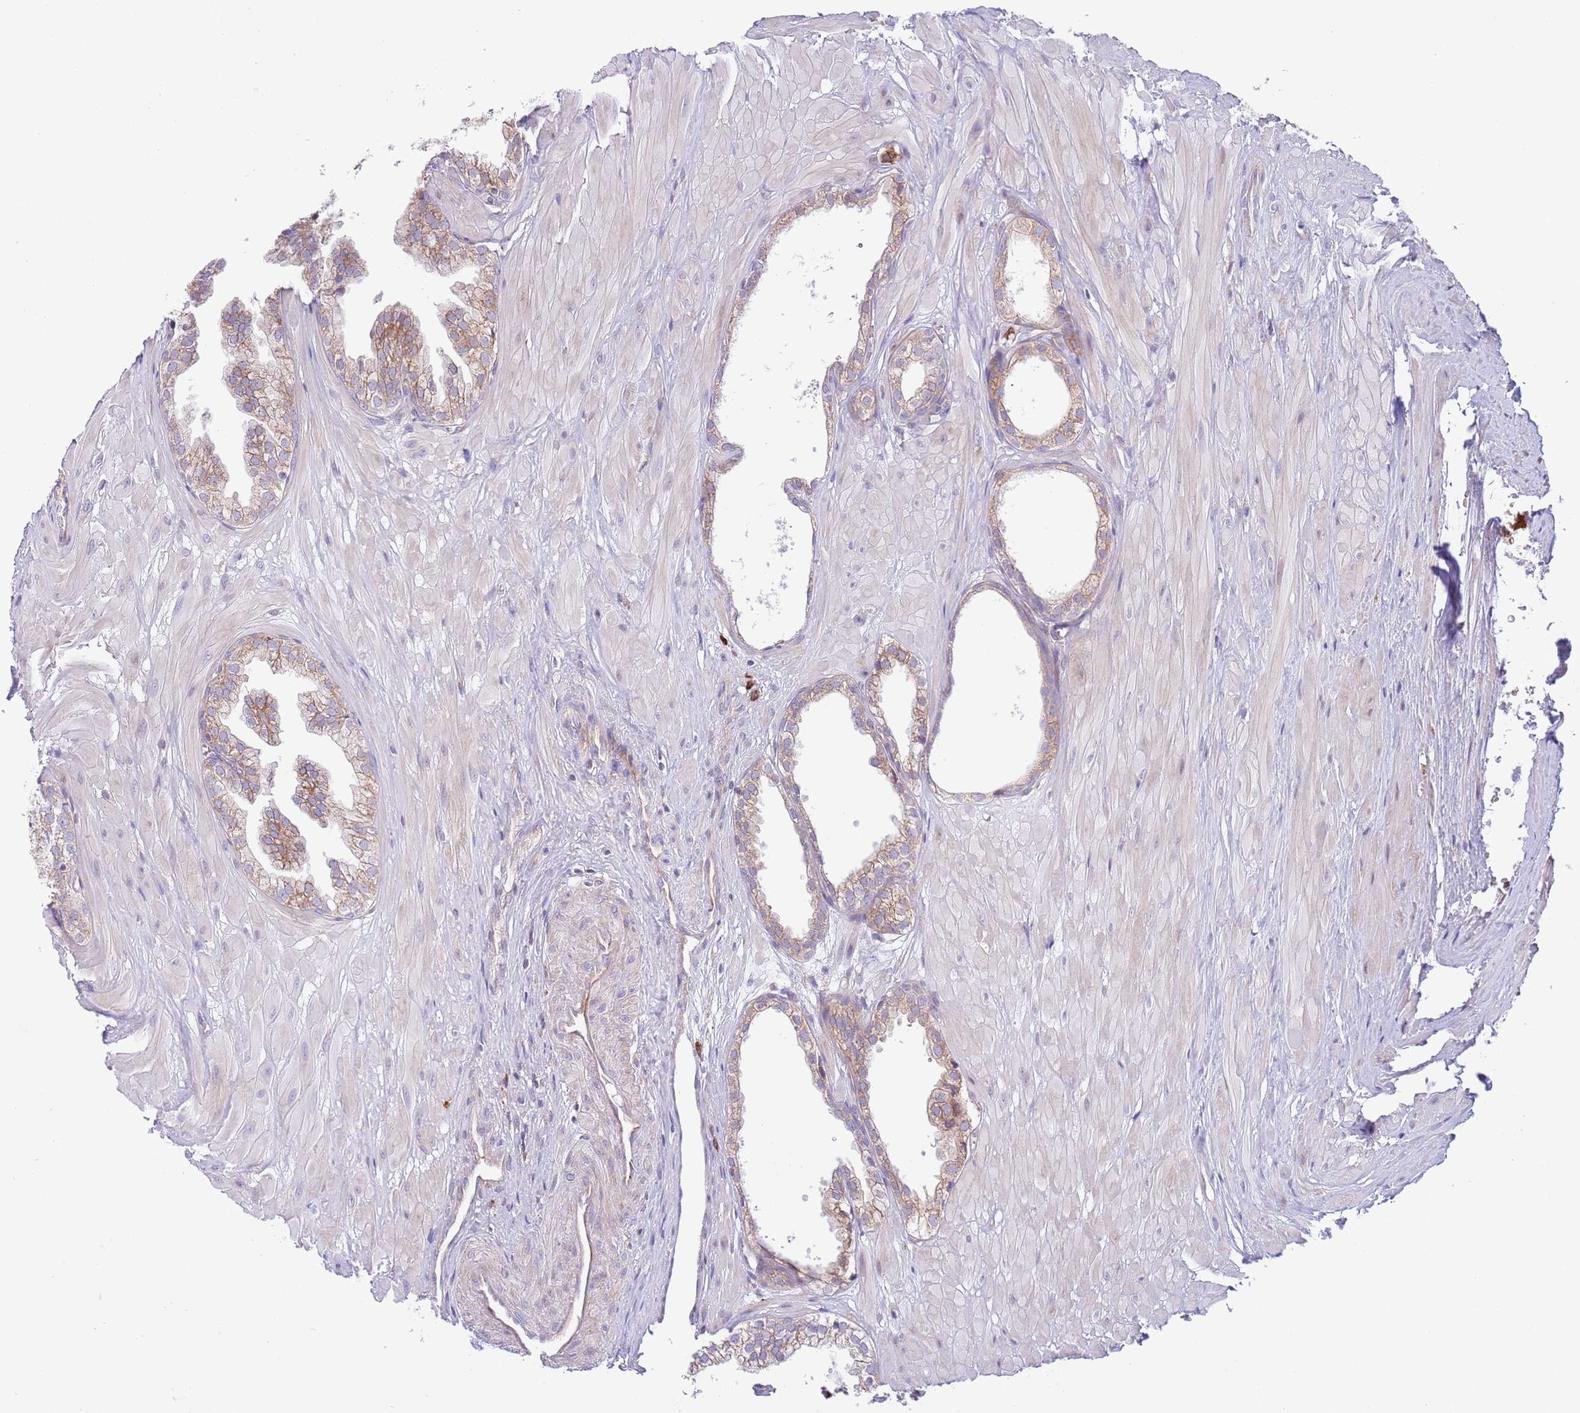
{"staining": {"intensity": "moderate", "quantity": ">75%", "location": "cytoplasmic/membranous"}, "tissue": "prostate", "cell_type": "Glandular cells", "image_type": "normal", "snomed": [{"axis": "morphology", "description": "Normal tissue, NOS"}, {"axis": "topography", "description": "Prostate"}, {"axis": "topography", "description": "Peripheral nerve tissue"}], "caption": "Approximately >75% of glandular cells in normal prostate reveal moderate cytoplasmic/membranous protein staining as visualized by brown immunohistochemical staining.", "gene": "DAND5", "patient": {"sex": "male", "age": 55}}